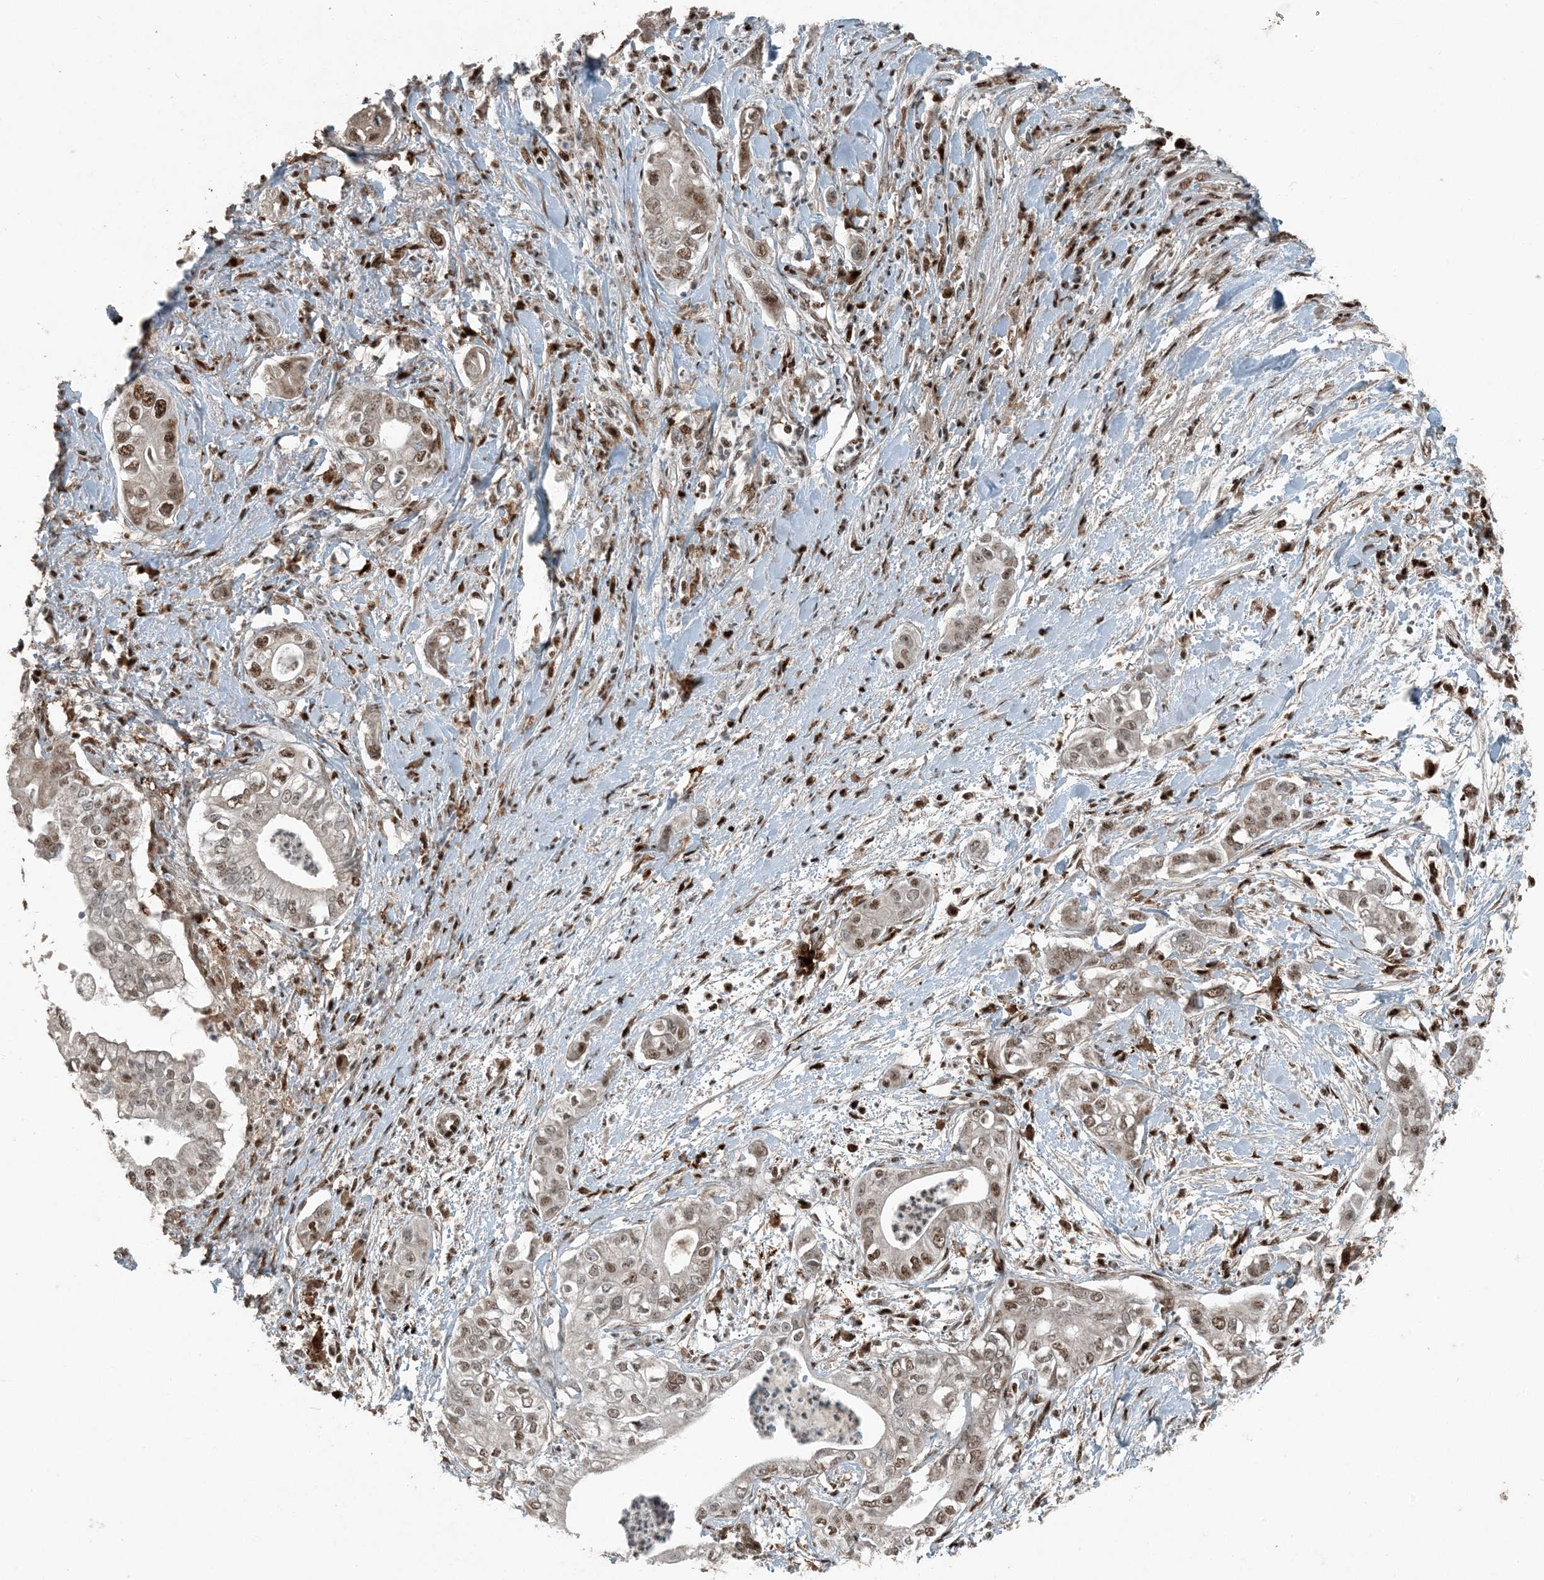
{"staining": {"intensity": "moderate", "quantity": "25%-75%", "location": "nuclear"}, "tissue": "pancreatic cancer", "cell_type": "Tumor cells", "image_type": "cancer", "snomed": [{"axis": "morphology", "description": "Adenocarcinoma, NOS"}, {"axis": "topography", "description": "Pancreas"}], "caption": "Pancreatic cancer stained with immunohistochemistry shows moderate nuclear positivity in about 25%-75% of tumor cells.", "gene": "TADA2B", "patient": {"sex": "female", "age": 78}}